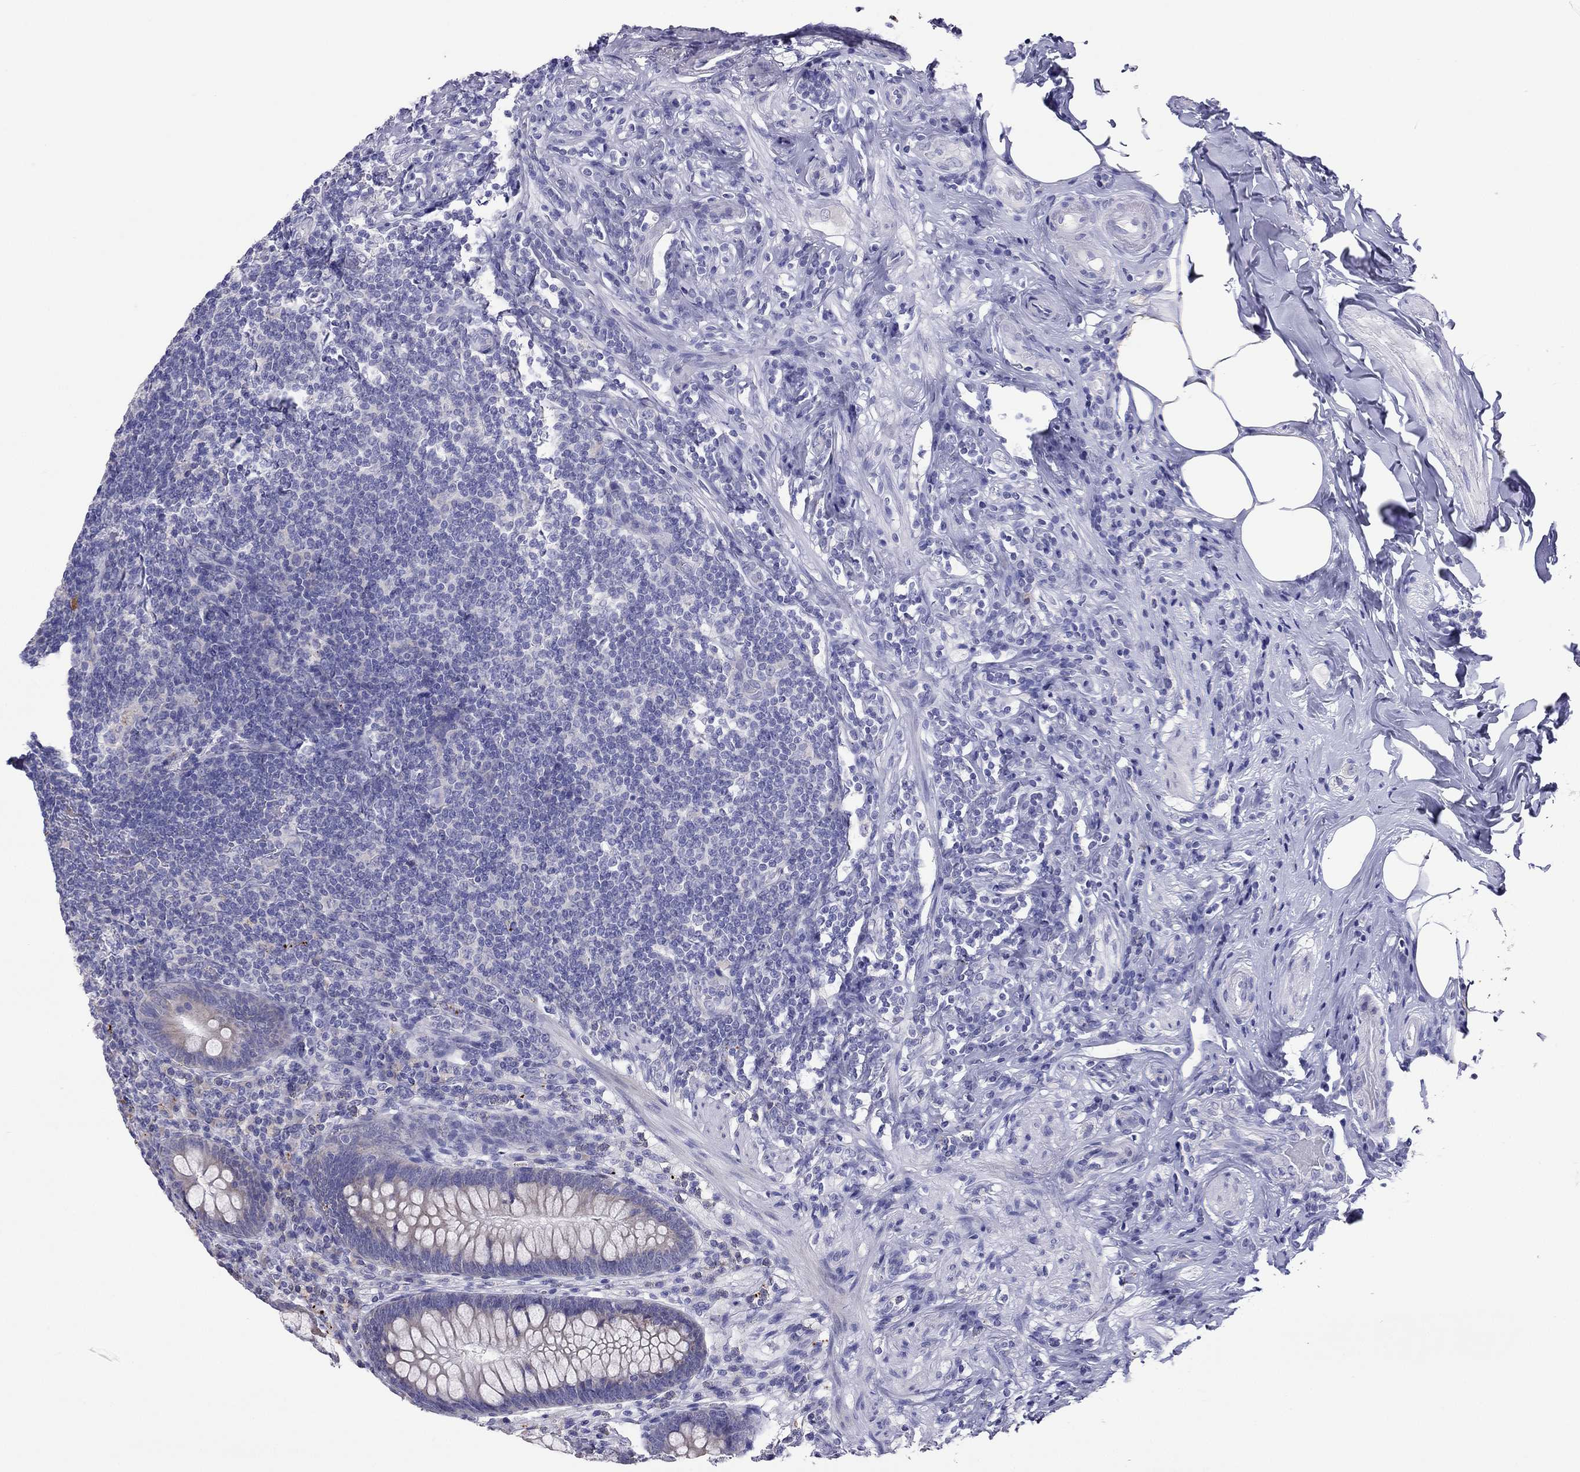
{"staining": {"intensity": "negative", "quantity": "none", "location": "none"}, "tissue": "appendix", "cell_type": "Glandular cells", "image_type": "normal", "snomed": [{"axis": "morphology", "description": "Normal tissue, NOS"}, {"axis": "topography", "description": "Appendix"}], "caption": "Protein analysis of unremarkable appendix reveals no significant expression in glandular cells. Nuclei are stained in blue.", "gene": "COL9A1", "patient": {"sex": "male", "age": 47}}